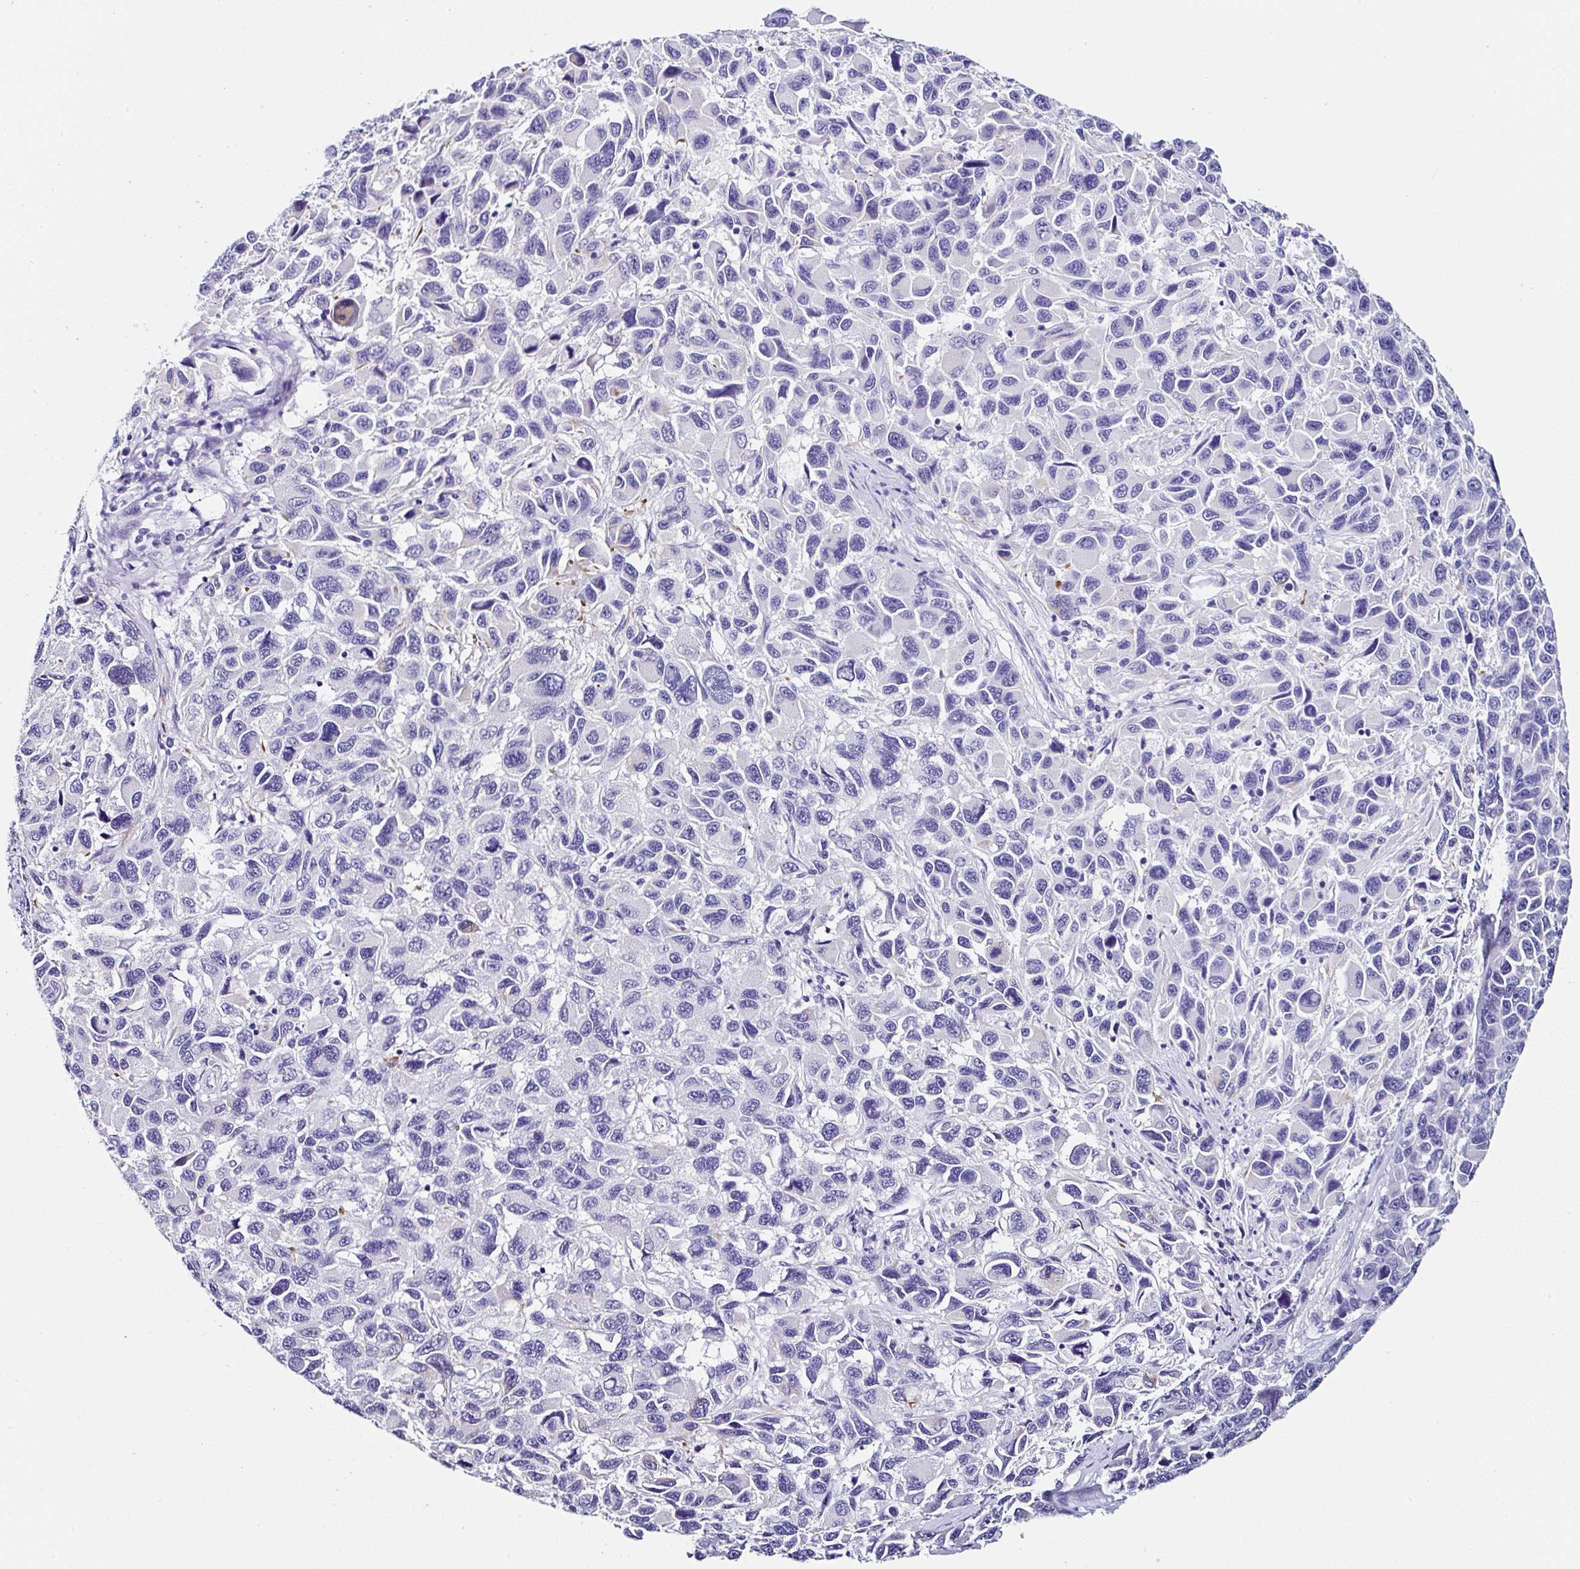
{"staining": {"intensity": "negative", "quantity": "none", "location": "none"}, "tissue": "melanoma", "cell_type": "Tumor cells", "image_type": "cancer", "snomed": [{"axis": "morphology", "description": "Malignant melanoma, NOS"}, {"axis": "topography", "description": "Skin"}], "caption": "DAB immunohistochemical staining of malignant melanoma shows no significant positivity in tumor cells. Nuclei are stained in blue.", "gene": "TMPRSS11E", "patient": {"sex": "male", "age": 53}}